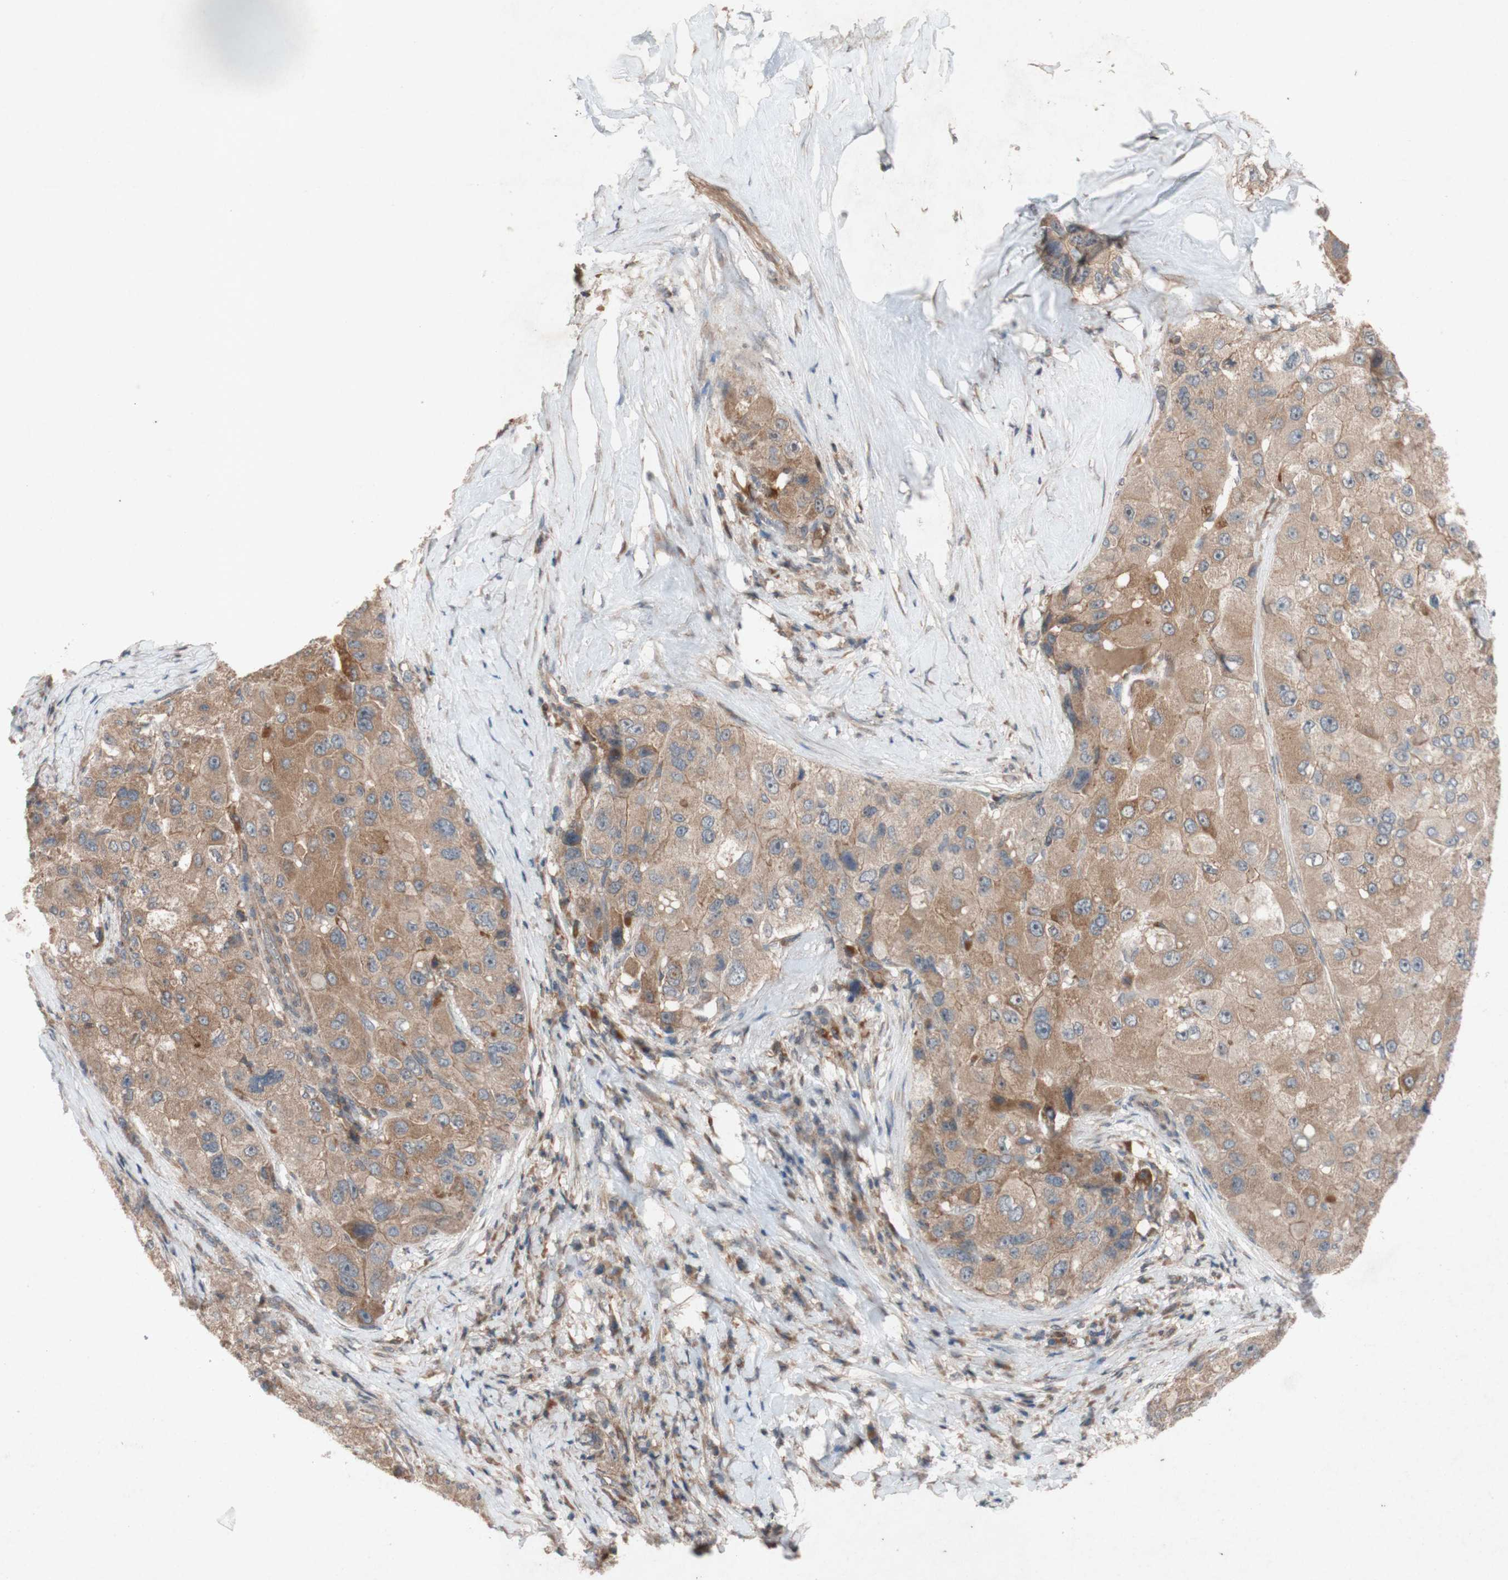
{"staining": {"intensity": "moderate", "quantity": ">75%", "location": "cytoplasmic/membranous"}, "tissue": "liver cancer", "cell_type": "Tumor cells", "image_type": "cancer", "snomed": [{"axis": "morphology", "description": "Carcinoma, Hepatocellular, NOS"}, {"axis": "topography", "description": "Liver"}], "caption": "High-magnification brightfield microscopy of liver cancer (hepatocellular carcinoma) stained with DAB (3,3'-diaminobenzidine) (brown) and counterstained with hematoxylin (blue). tumor cells exhibit moderate cytoplasmic/membranous positivity is appreciated in about>75% of cells.", "gene": "ATP6V1F", "patient": {"sex": "male", "age": 80}}